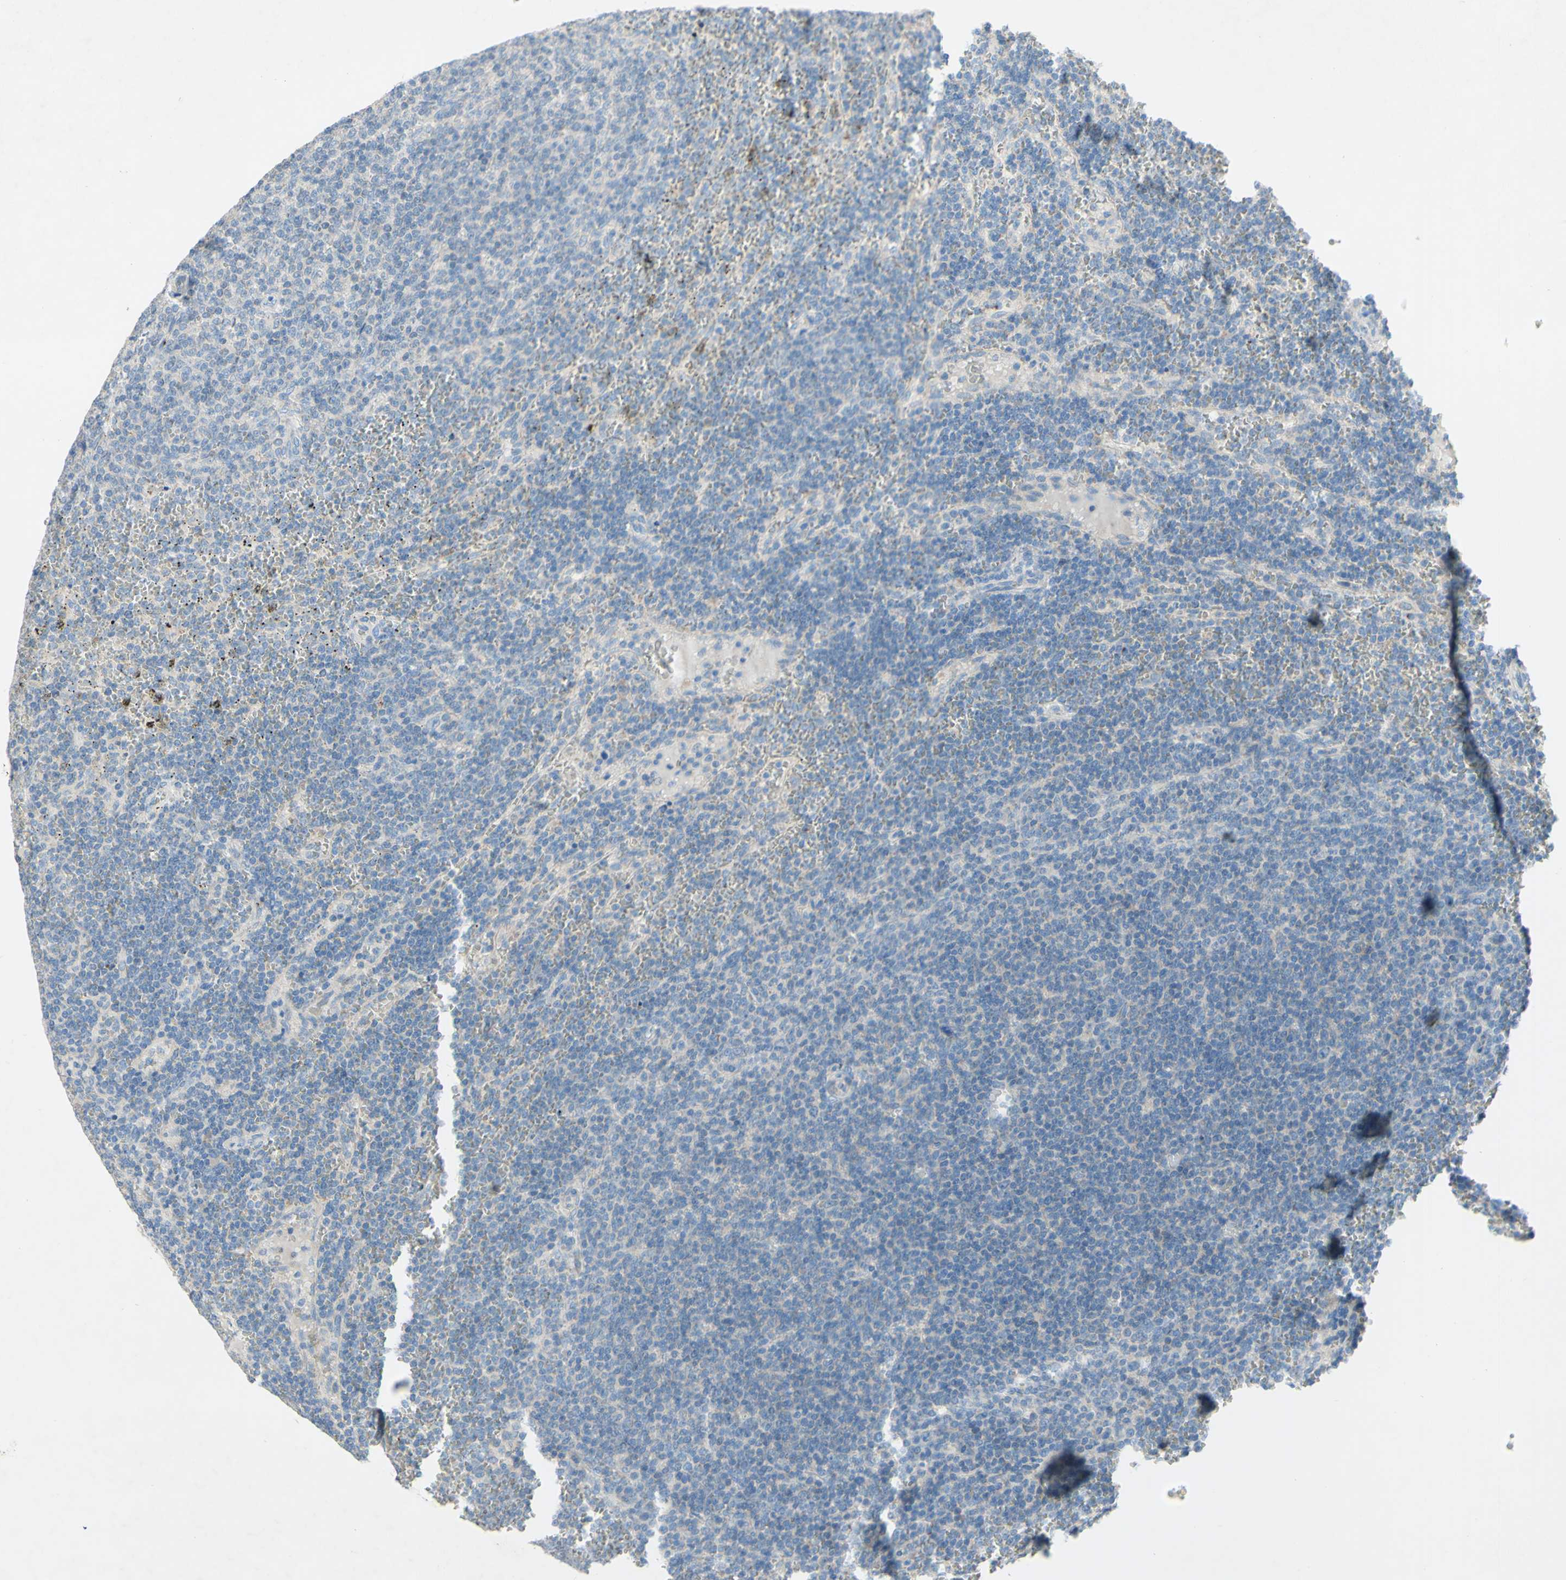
{"staining": {"intensity": "negative", "quantity": "none", "location": "none"}, "tissue": "lymphoma", "cell_type": "Tumor cells", "image_type": "cancer", "snomed": [{"axis": "morphology", "description": "Malignant lymphoma, non-Hodgkin's type, Low grade"}, {"axis": "topography", "description": "Spleen"}], "caption": "This is a micrograph of IHC staining of lymphoma, which shows no expression in tumor cells.", "gene": "ACADL", "patient": {"sex": "female", "age": 50}}